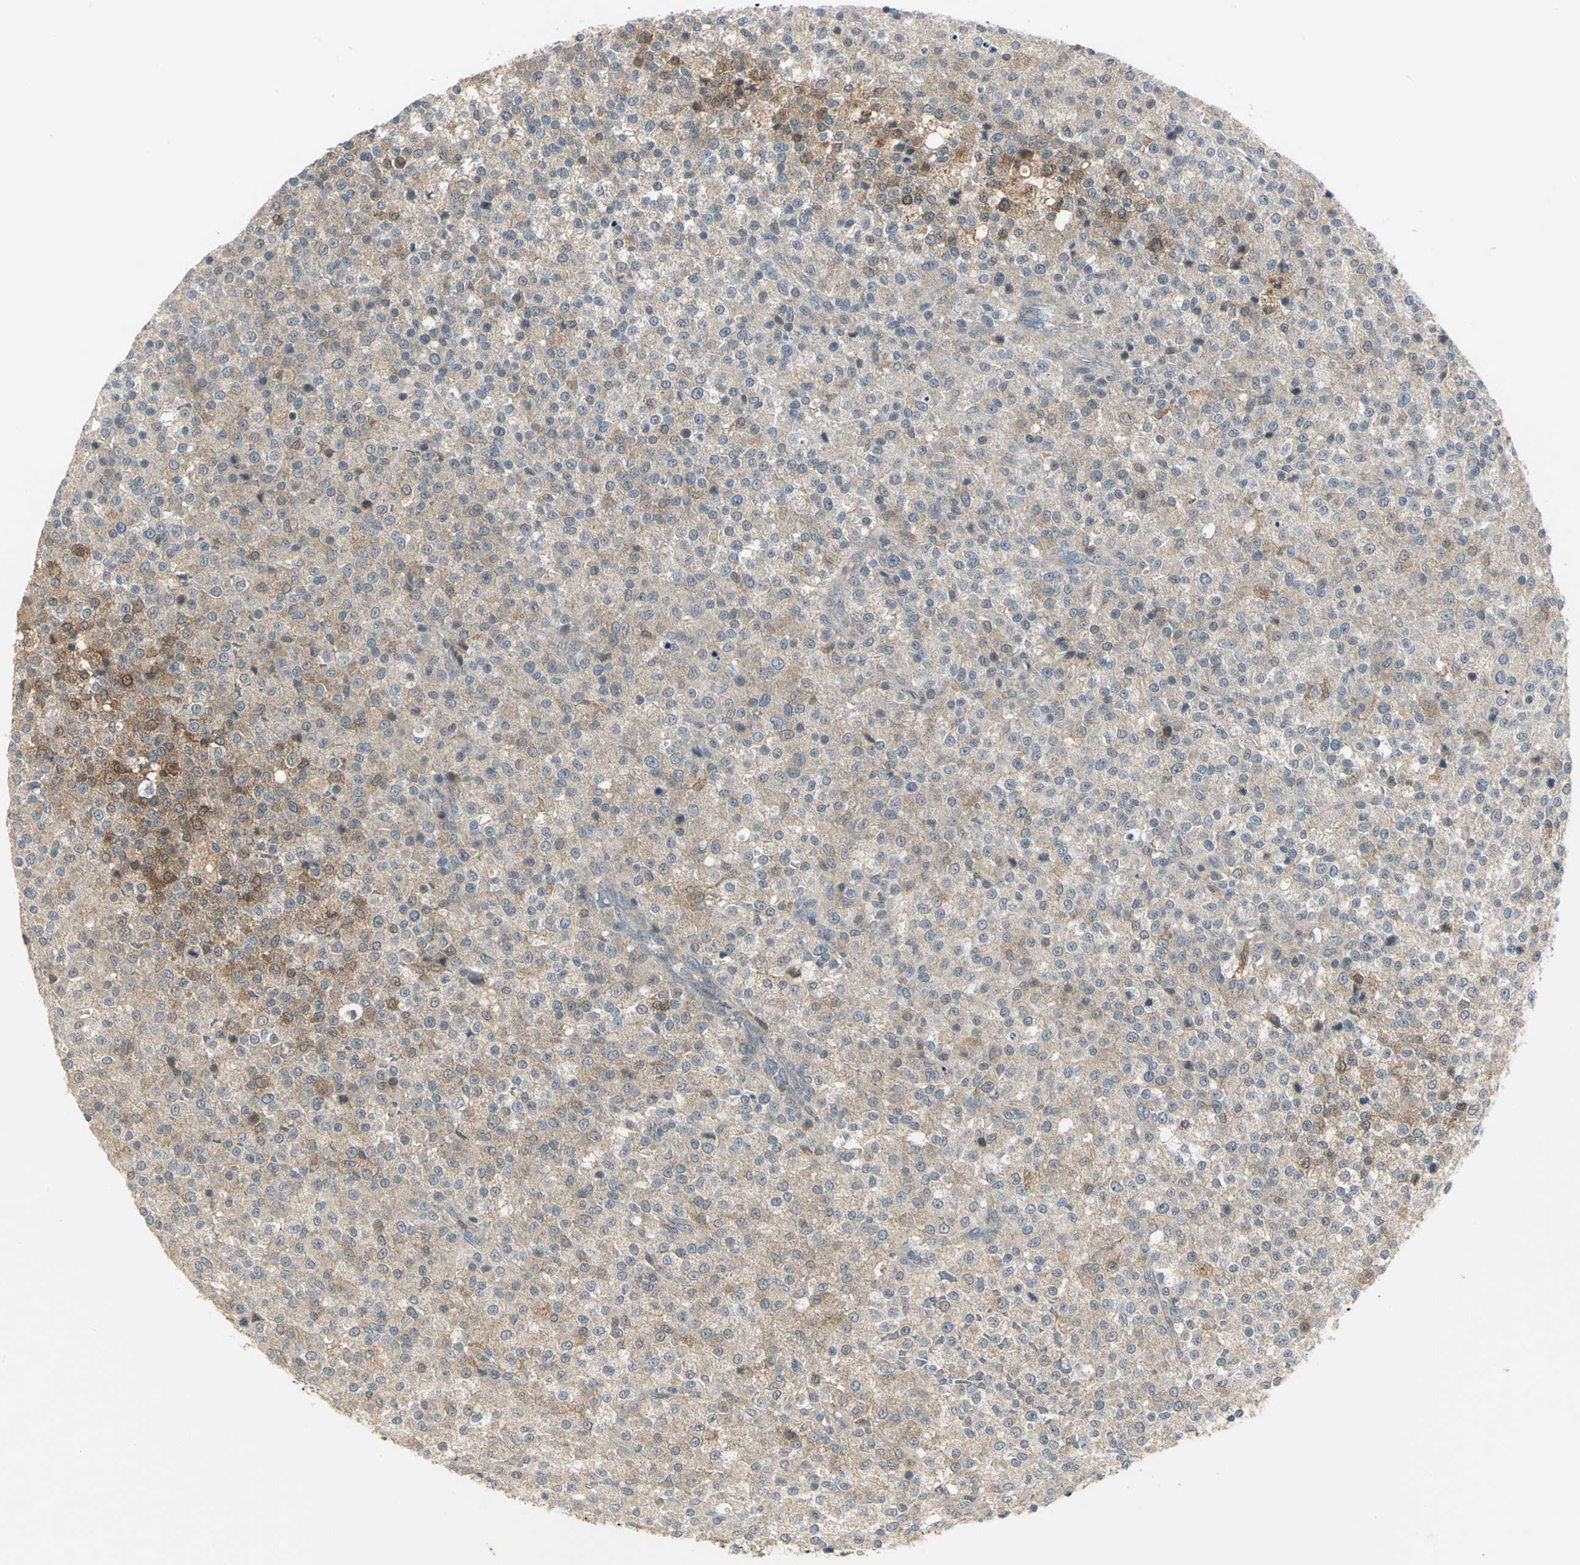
{"staining": {"intensity": "weak", "quantity": ">75%", "location": "cytoplasmic/membranous"}, "tissue": "testis cancer", "cell_type": "Tumor cells", "image_type": "cancer", "snomed": [{"axis": "morphology", "description": "Seminoma, NOS"}, {"axis": "topography", "description": "Testis"}], "caption": "Protein staining of testis cancer tissue displays weak cytoplasmic/membranous expression in approximately >75% of tumor cells. (DAB IHC with brightfield microscopy, high magnification).", "gene": "MAPK8IP3", "patient": {"sex": "male", "age": 59}}